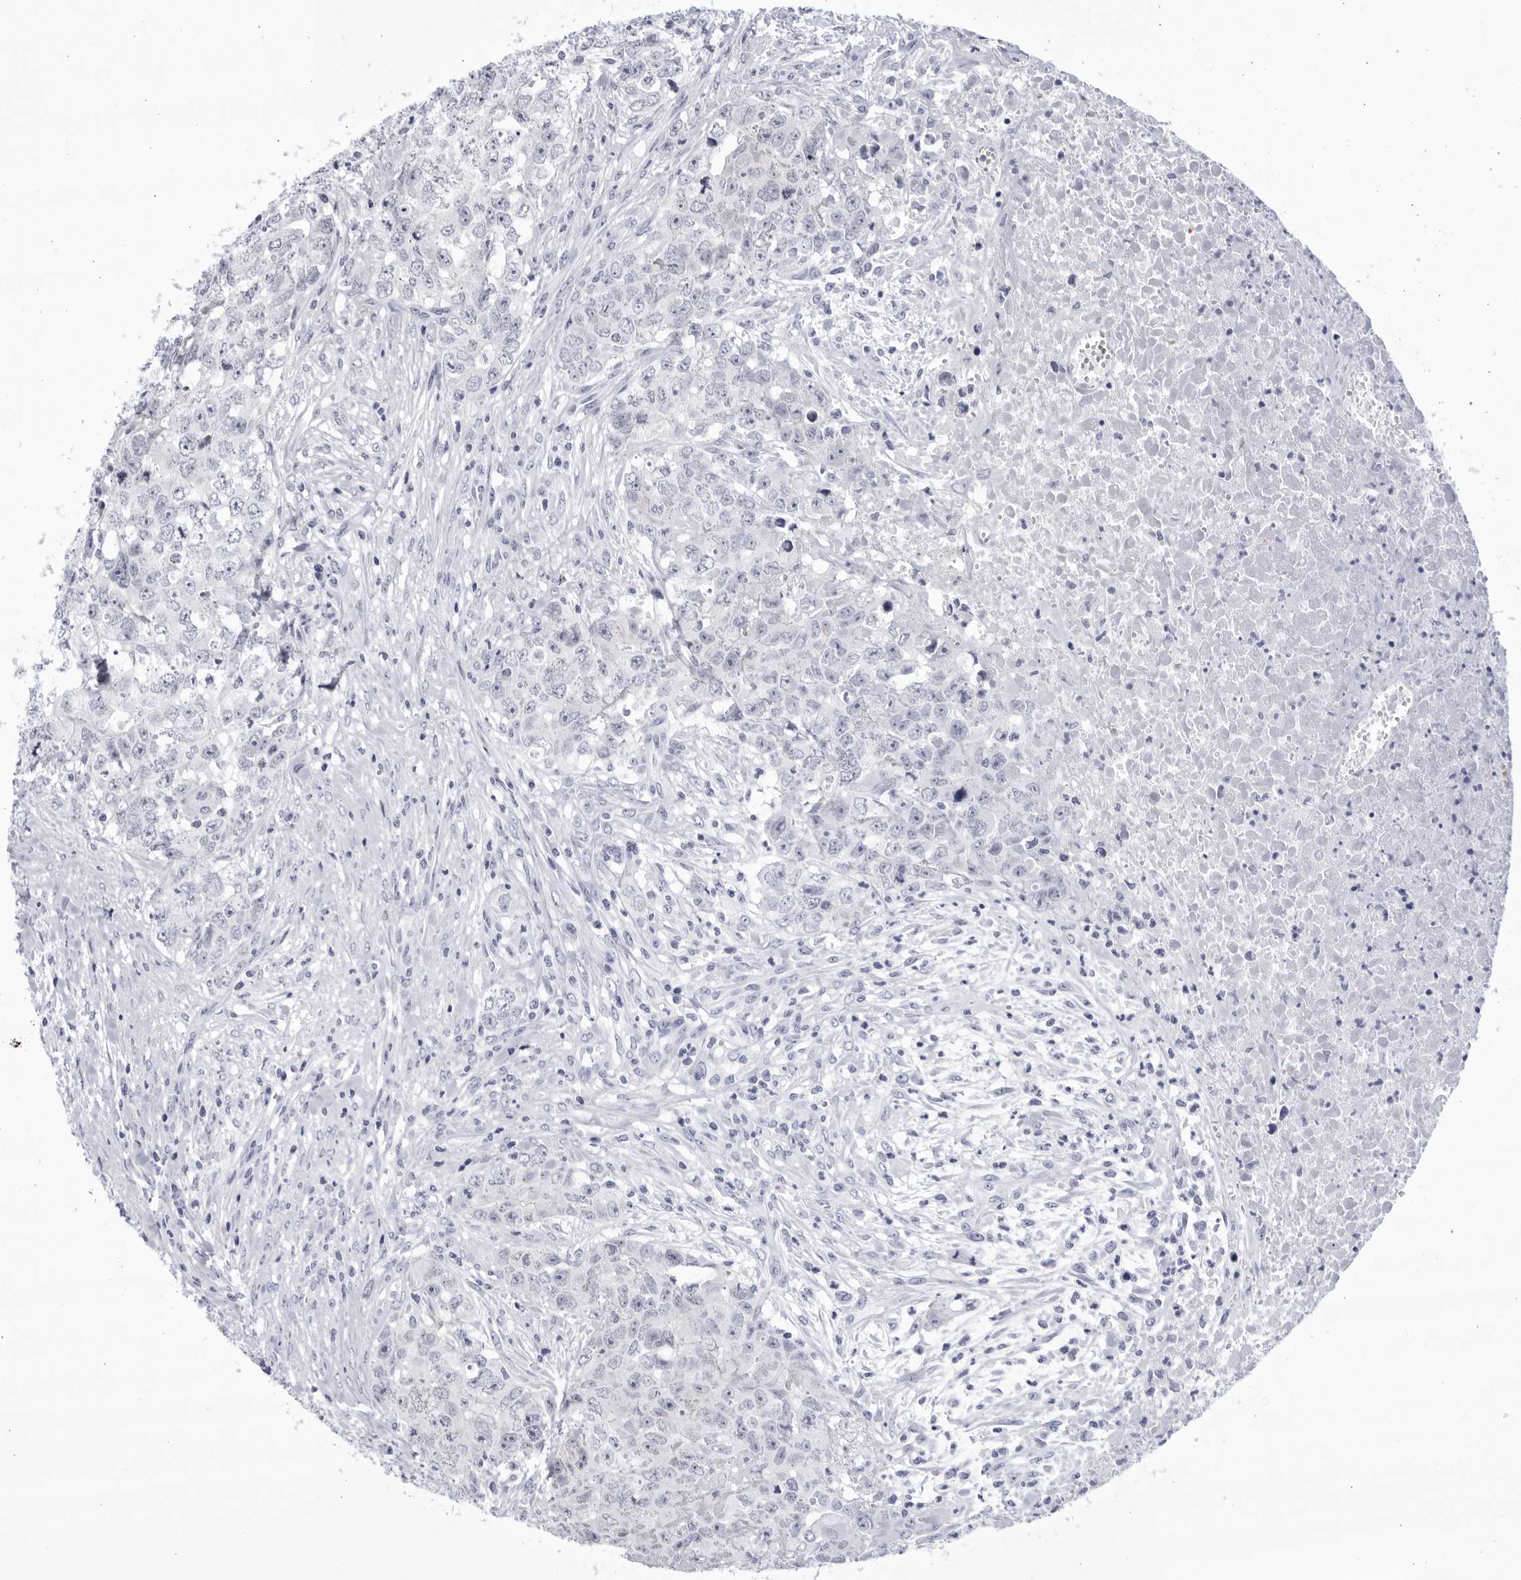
{"staining": {"intensity": "negative", "quantity": "none", "location": "none"}, "tissue": "testis cancer", "cell_type": "Tumor cells", "image_type": "cancer", "snomed": [{"axis": "morphology", "description": "Carcinoma, Embryonal, NOS"}, {"axis": "topography", "description": "Testis"}], "caption": "Tumor cells are negative for protein expression in human testis cancer (embryonal carcinoma). (Brightfield microscopy of DAB IHC at high magnification).", "gene": "CCDC181", "patient": {"sex": "male", "age": 28}}